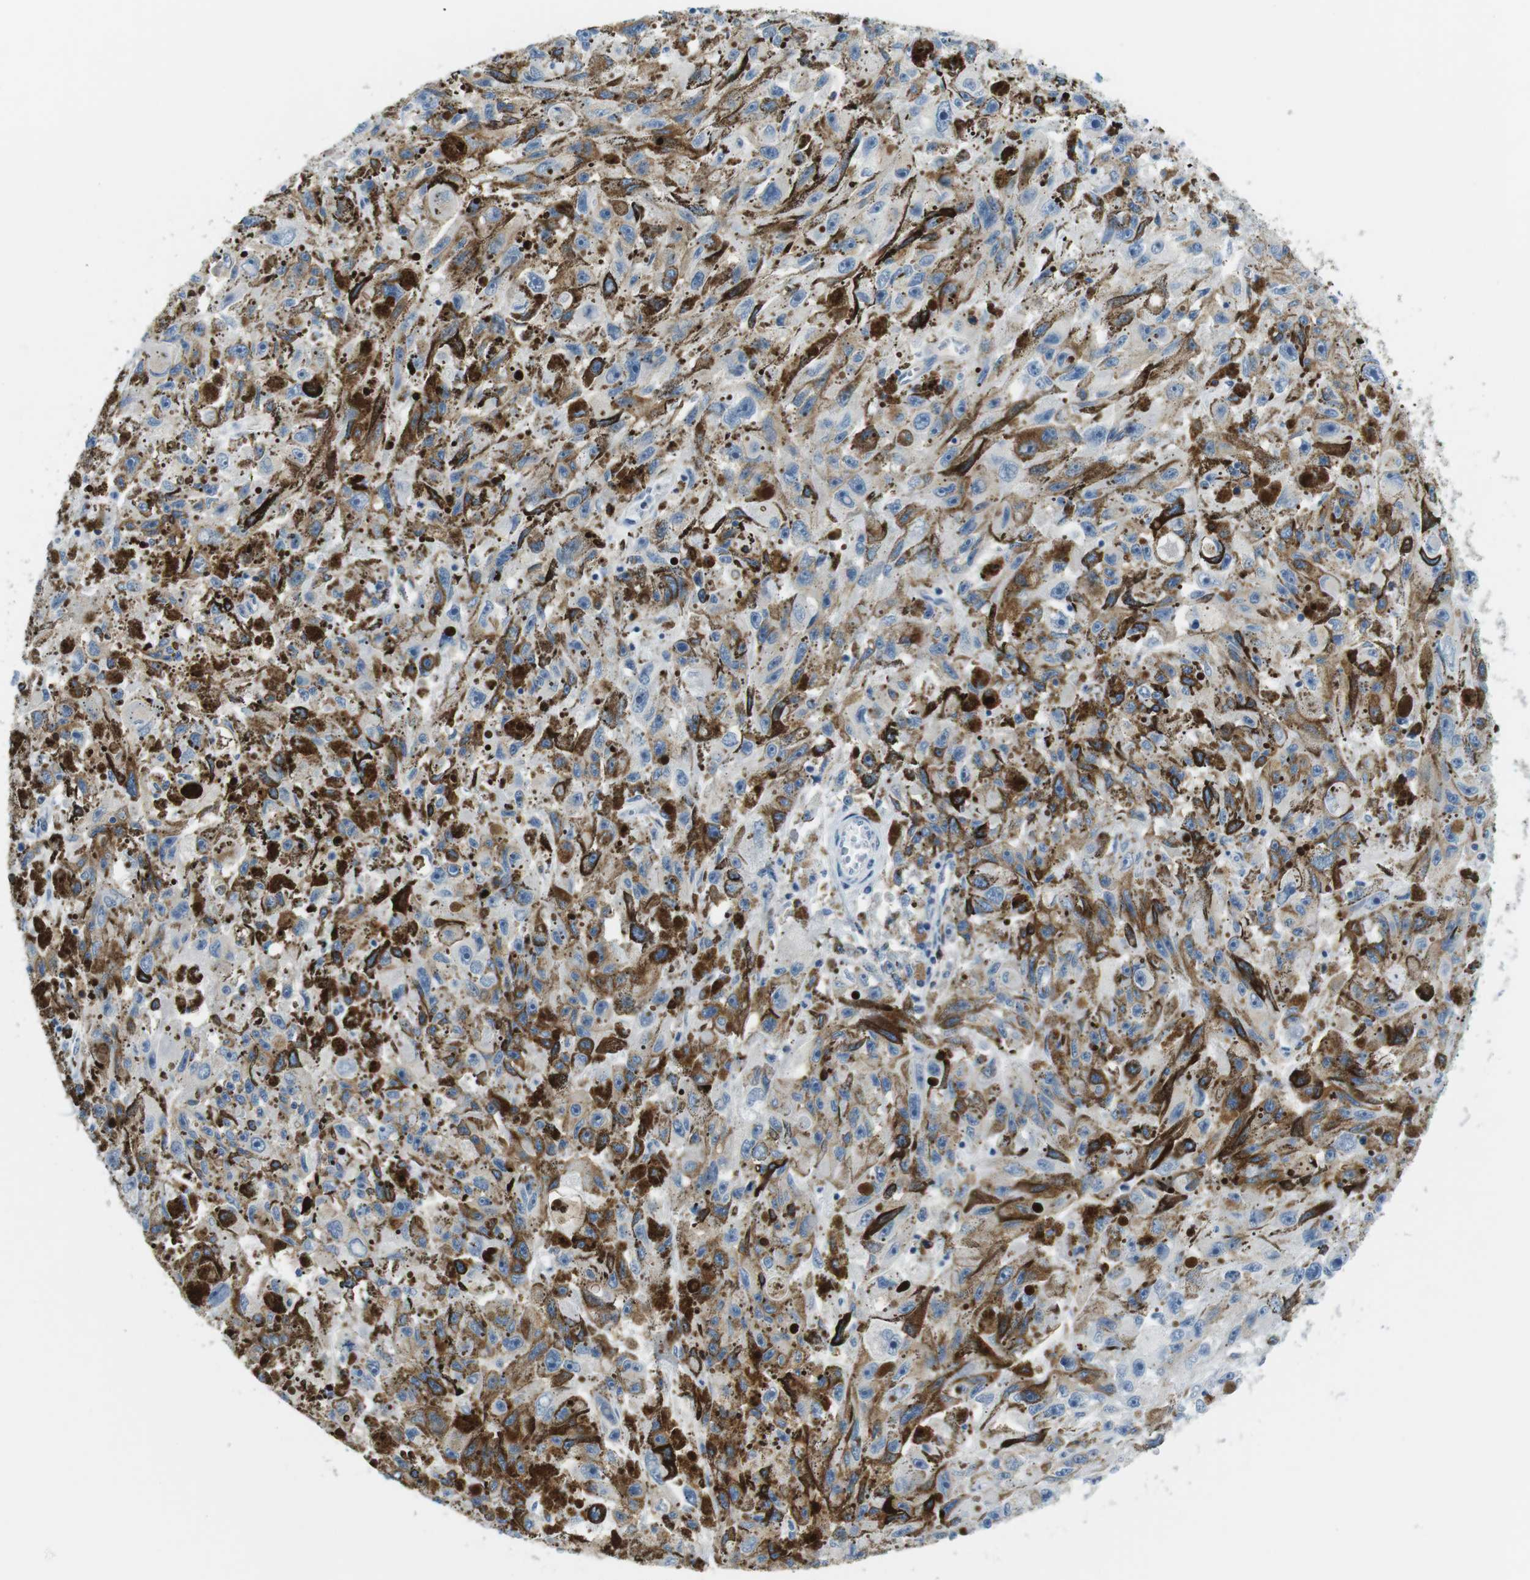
{"staining": {"intensity": "negative", "quantity": "none", "location": "none"}, "tissue": "melanoma", "cell_type": "Tumor cells", "image_type": "cancer", "snomed": [{"axis": "morphology", "description": "Malignant melanoma, NOS"}, {"axis": "topography", "description": "Skin"}], "caption": "Protein analysis of malignant melanoma displays no significant positivity in tumor cells. (DAB (3,3'-diaminobenzidine) immunohistochemistry (IHC), high magnification).", "gene": "TNFRSF4", "patient": {"sex": "female", "age": 104}}